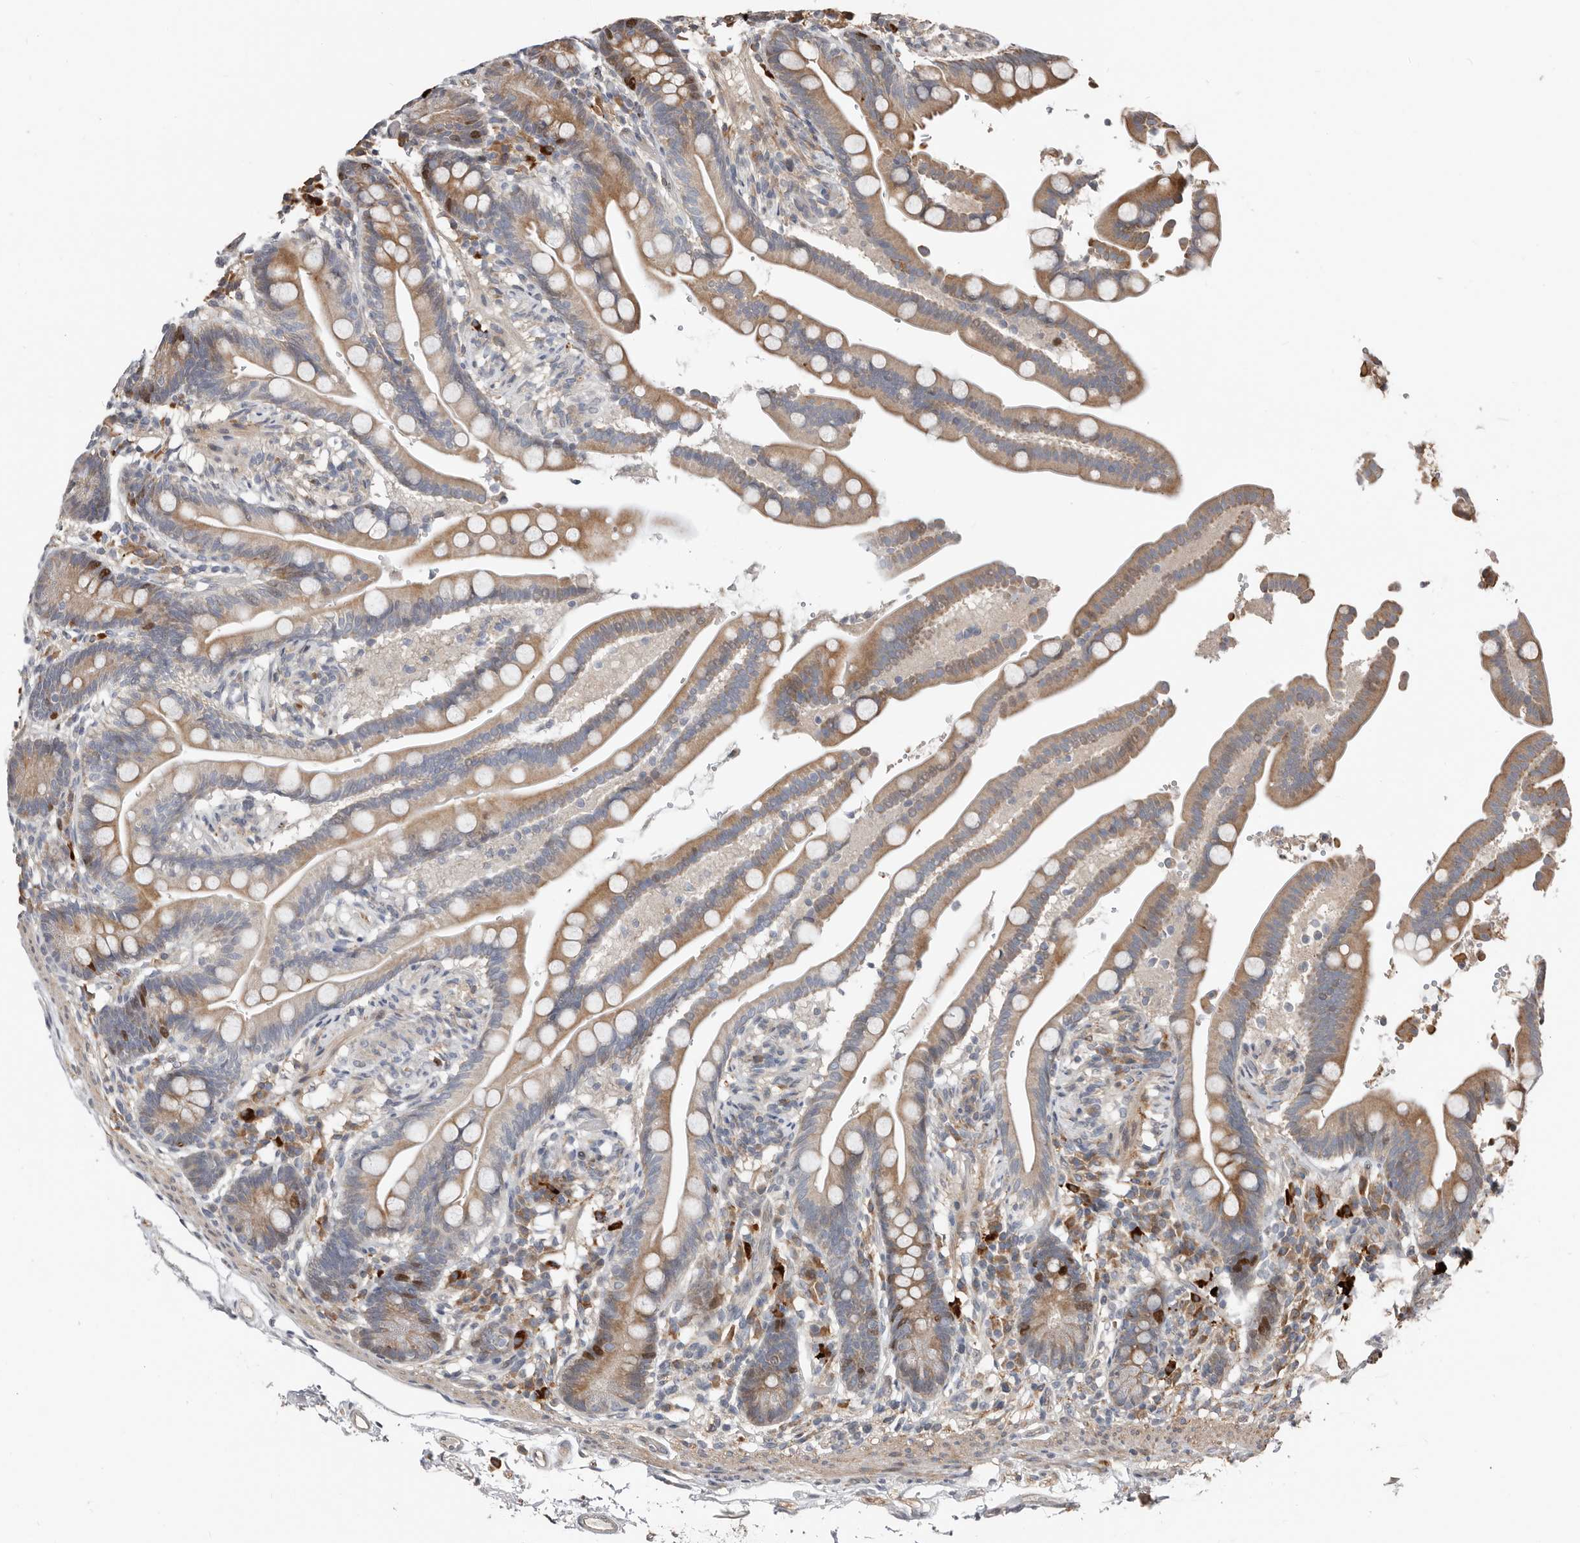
{"staining": {"intensity": "weak", "quantity": "25%-75%", "location": "cytoplasmic/membranous"}, "tissue": "colon", "cell_type": "Endothelial cells", "image_type": "normal", "snomed": [{"axis": "morphology", "description": "Normal tissue, NOS"}, {"axis": "topography", "description": "Smooth muscle"}, {"axis": "topography", "description": "Colon"}], "caption": "Brown immunohistochemical staining in normal human colon exhibits weak cytoplasmic/membranous positivity in about 25%-75% of endothelial cells. Ihc stains the protein of interest in brown and the nuclei are stained blue.", "gene": "SMYD4", "patient": {"sex": "male", "age": 73}}